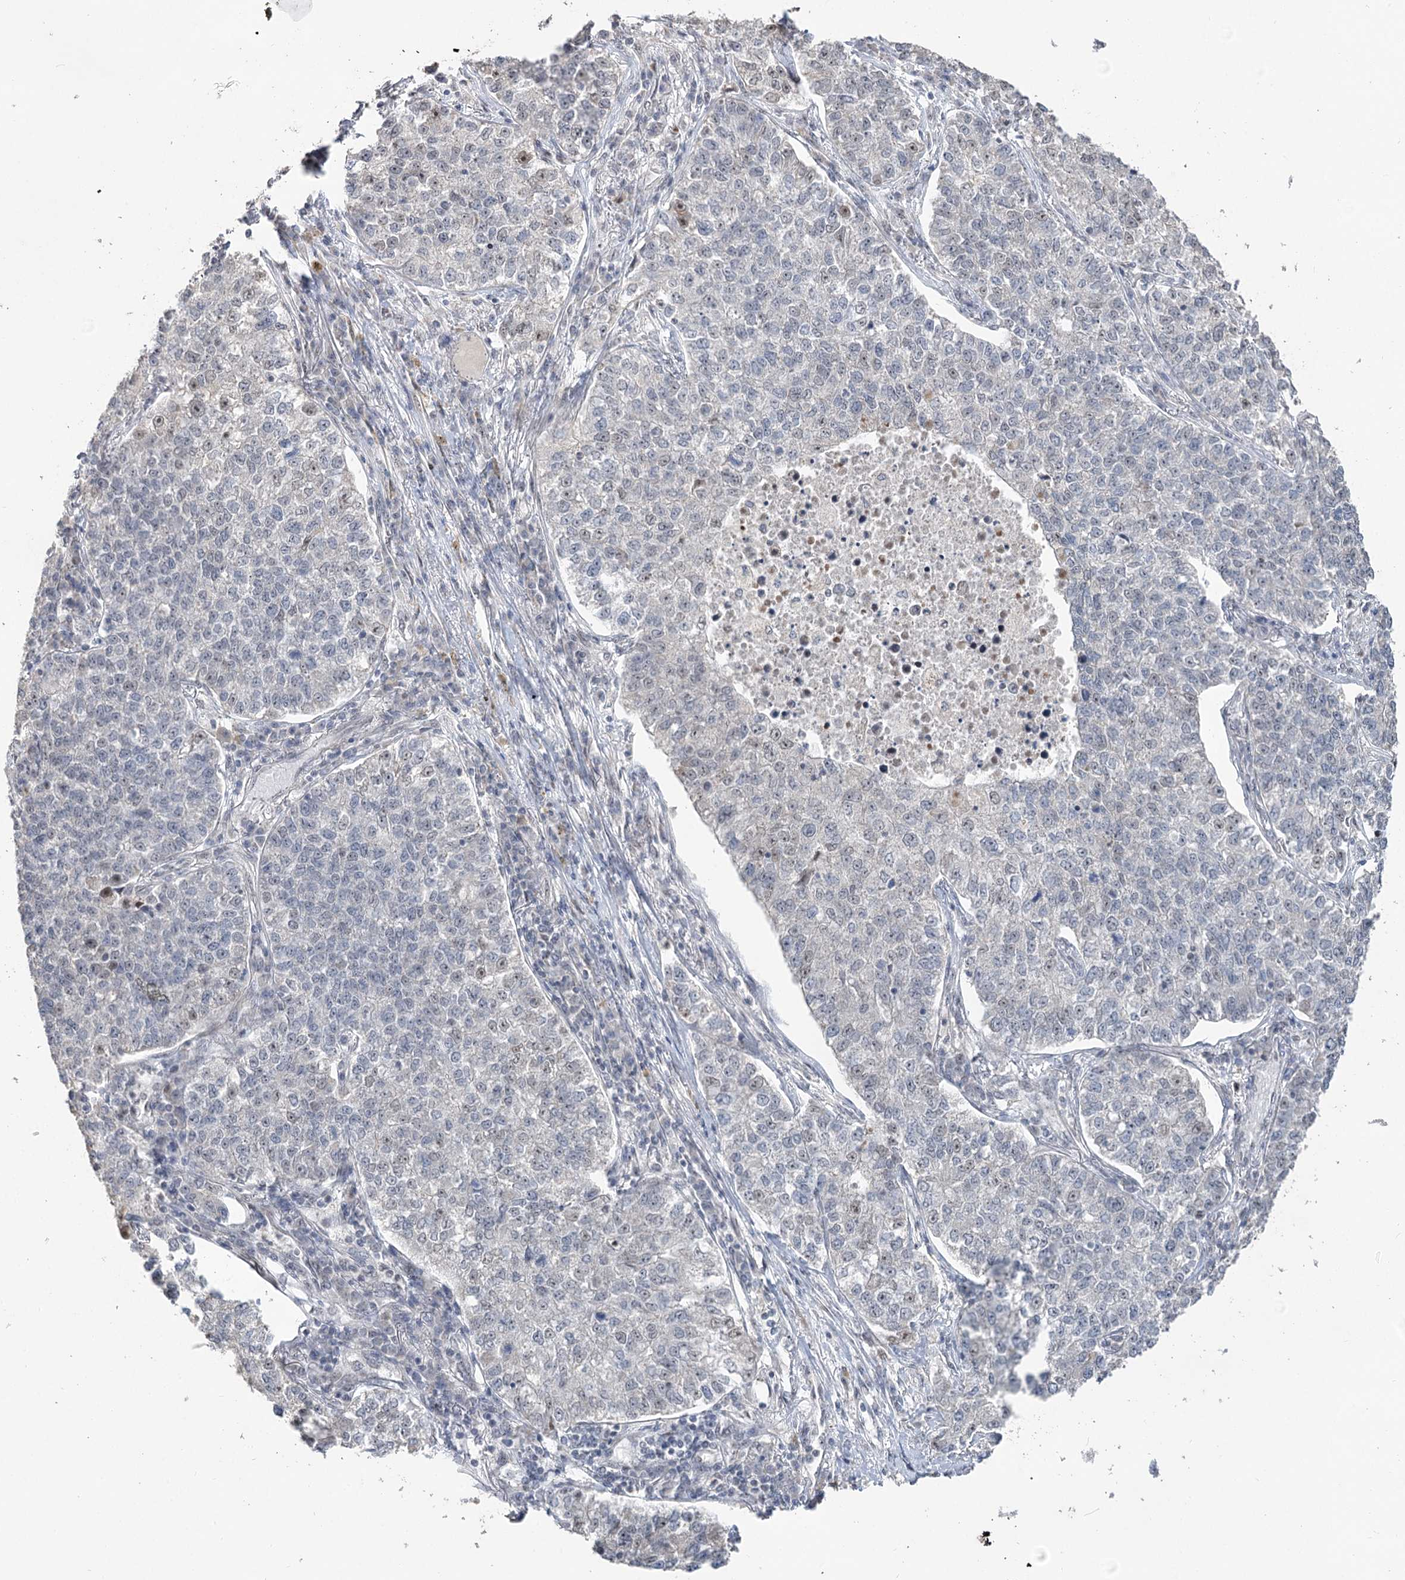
{"staining": {"intensity": "weak", "quantity": "<25%", "location": "nuclear"}, "tissue": "lung cancer", "cell_type": "Tumor cells", "image_type": "cancer", "snomed": [{"axis": "morphology", "description": "Adenocarcinoma, NOS"}, {"axis": "topography", "description": "Lung"}], "caption": "Tumor cells show no significant protein expression in adenocarcinoma (lung).", "gene": "RUFY4", "patient": {"sex": "male", "age": 49}}